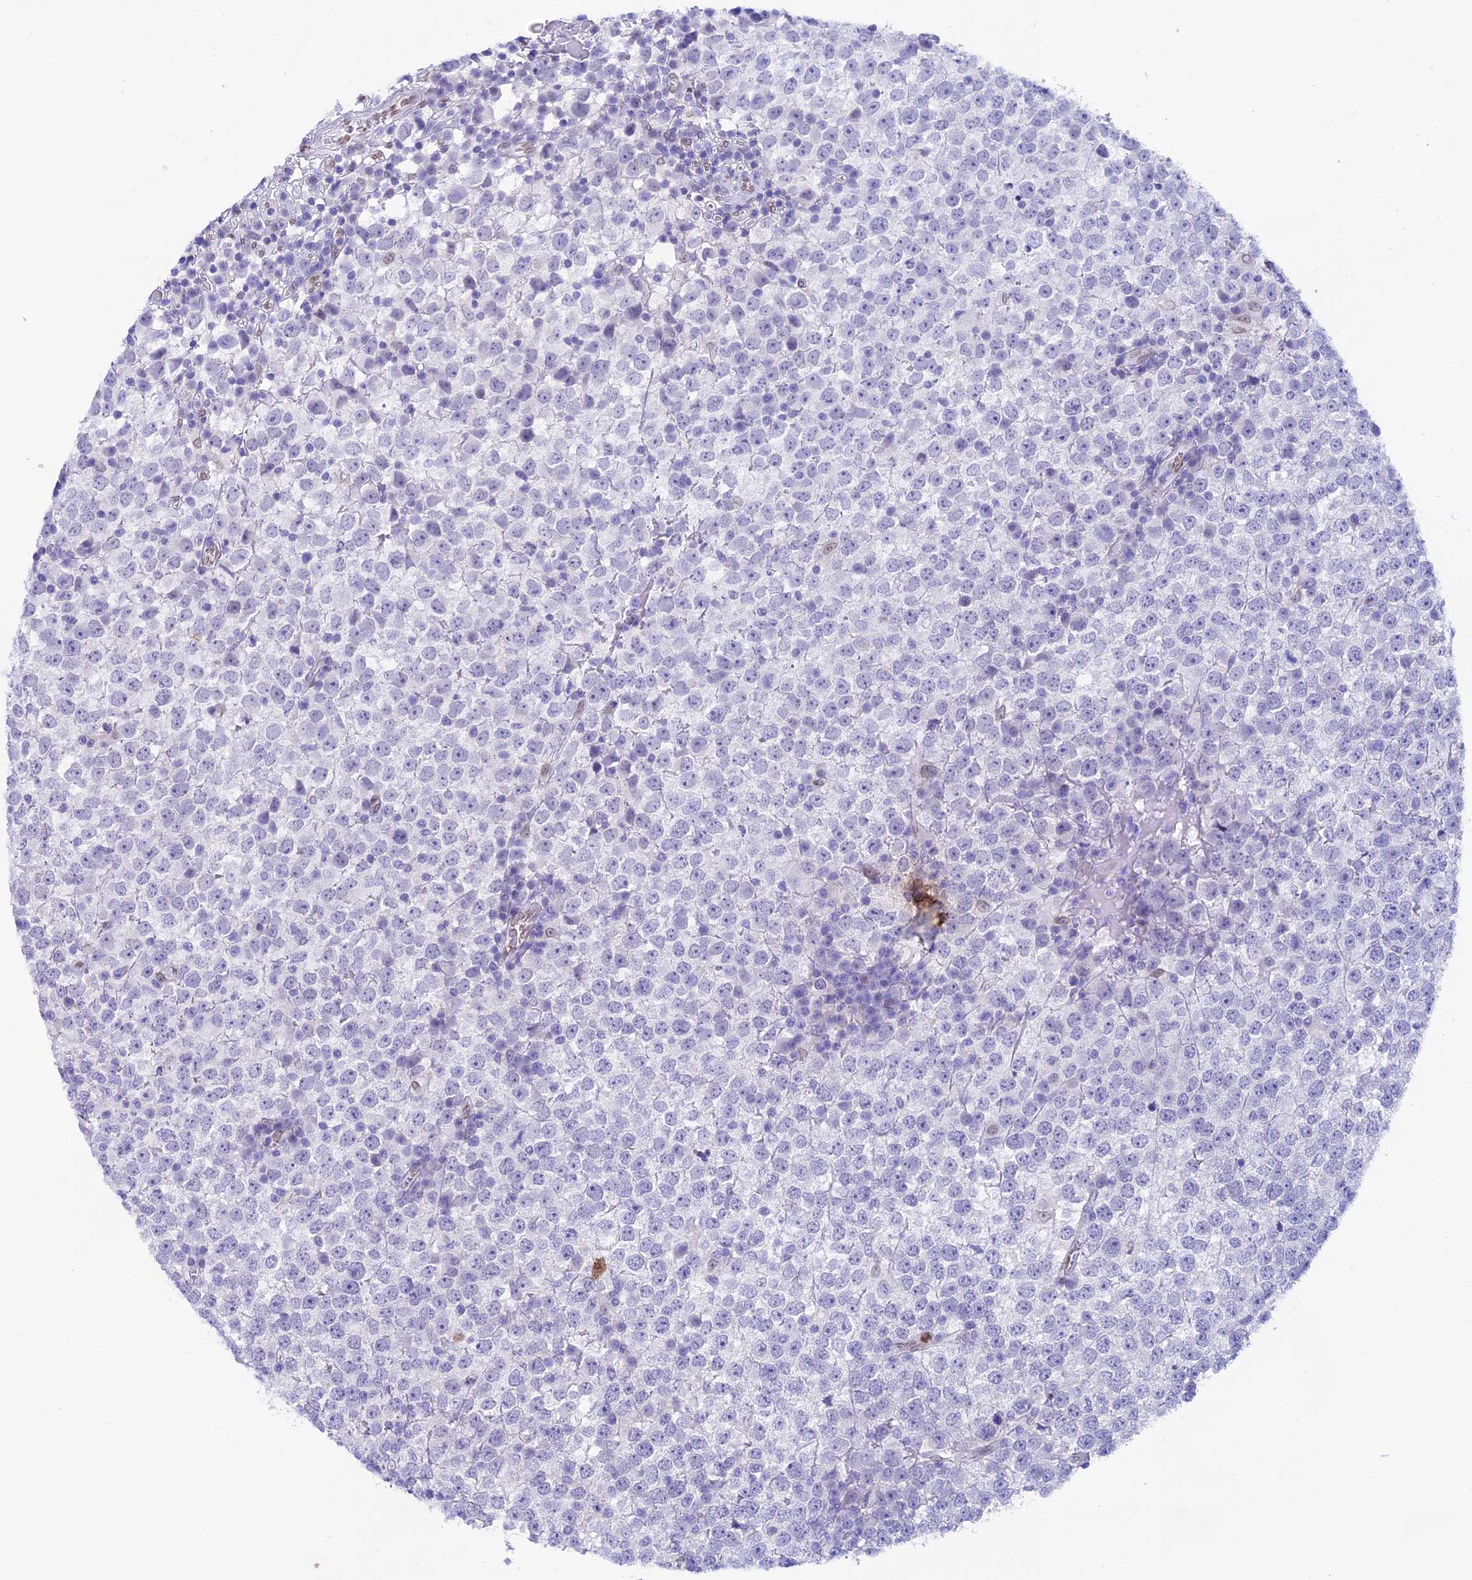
{"staining": {"intensity": "negative", "quantity": "none", "location": "none"}, "tissue": "testis cancer", "cell_type": "Tumor cells", "image_type": "cancer", "snomed": [{"axis": "morphology", "description": "Seminoma, NOS"}, {"axis": "topography", "description": "Testis"}], "caption": "IHC photomicrograph of testis cancer stained for a protein (brown), which demonstrates no positivity in tumor cells.", "gene": "TMPRSS7", "patient": {"sex": "male", "age": 65}}